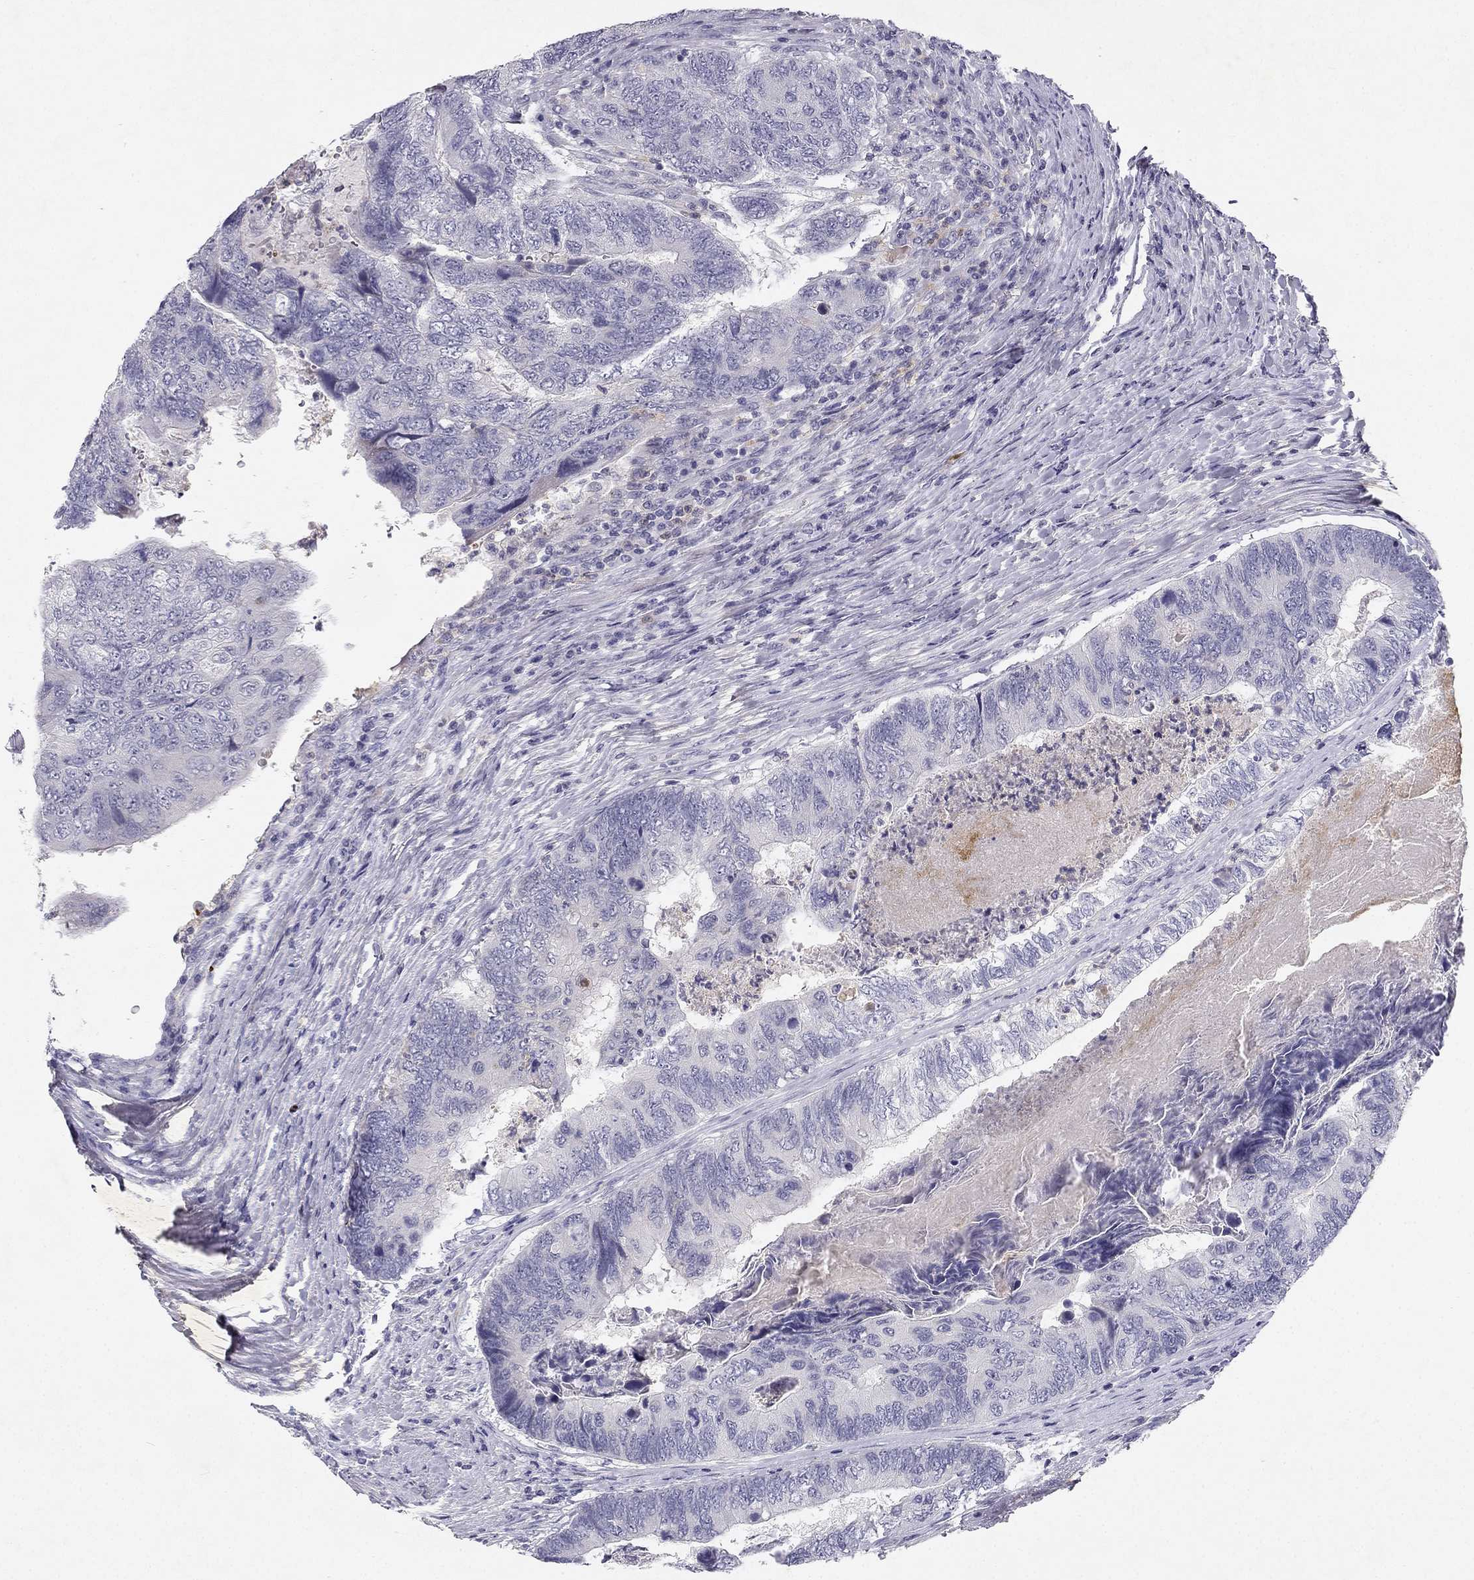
{"staining": {"intensity": "negative", "quantity": "none", "location": "none"}, "tissue": "colorectal cancer", "cell_type": "Tumor cells", "image_type": "cancer", "snomed": [{"axis": "morphology", "description": "Adenocarcinoma, NOS"}, {"axis": "topography", "description": "Colon"}], "caption": "DAB immunohistochemical staining of adenocarcinoma (colorectal) exhibits no significant staining in tumor cells. (DAB IHC, high magnification).", "gene": "SLC6A4", "patient": {"sex": "female", "age": 67}}